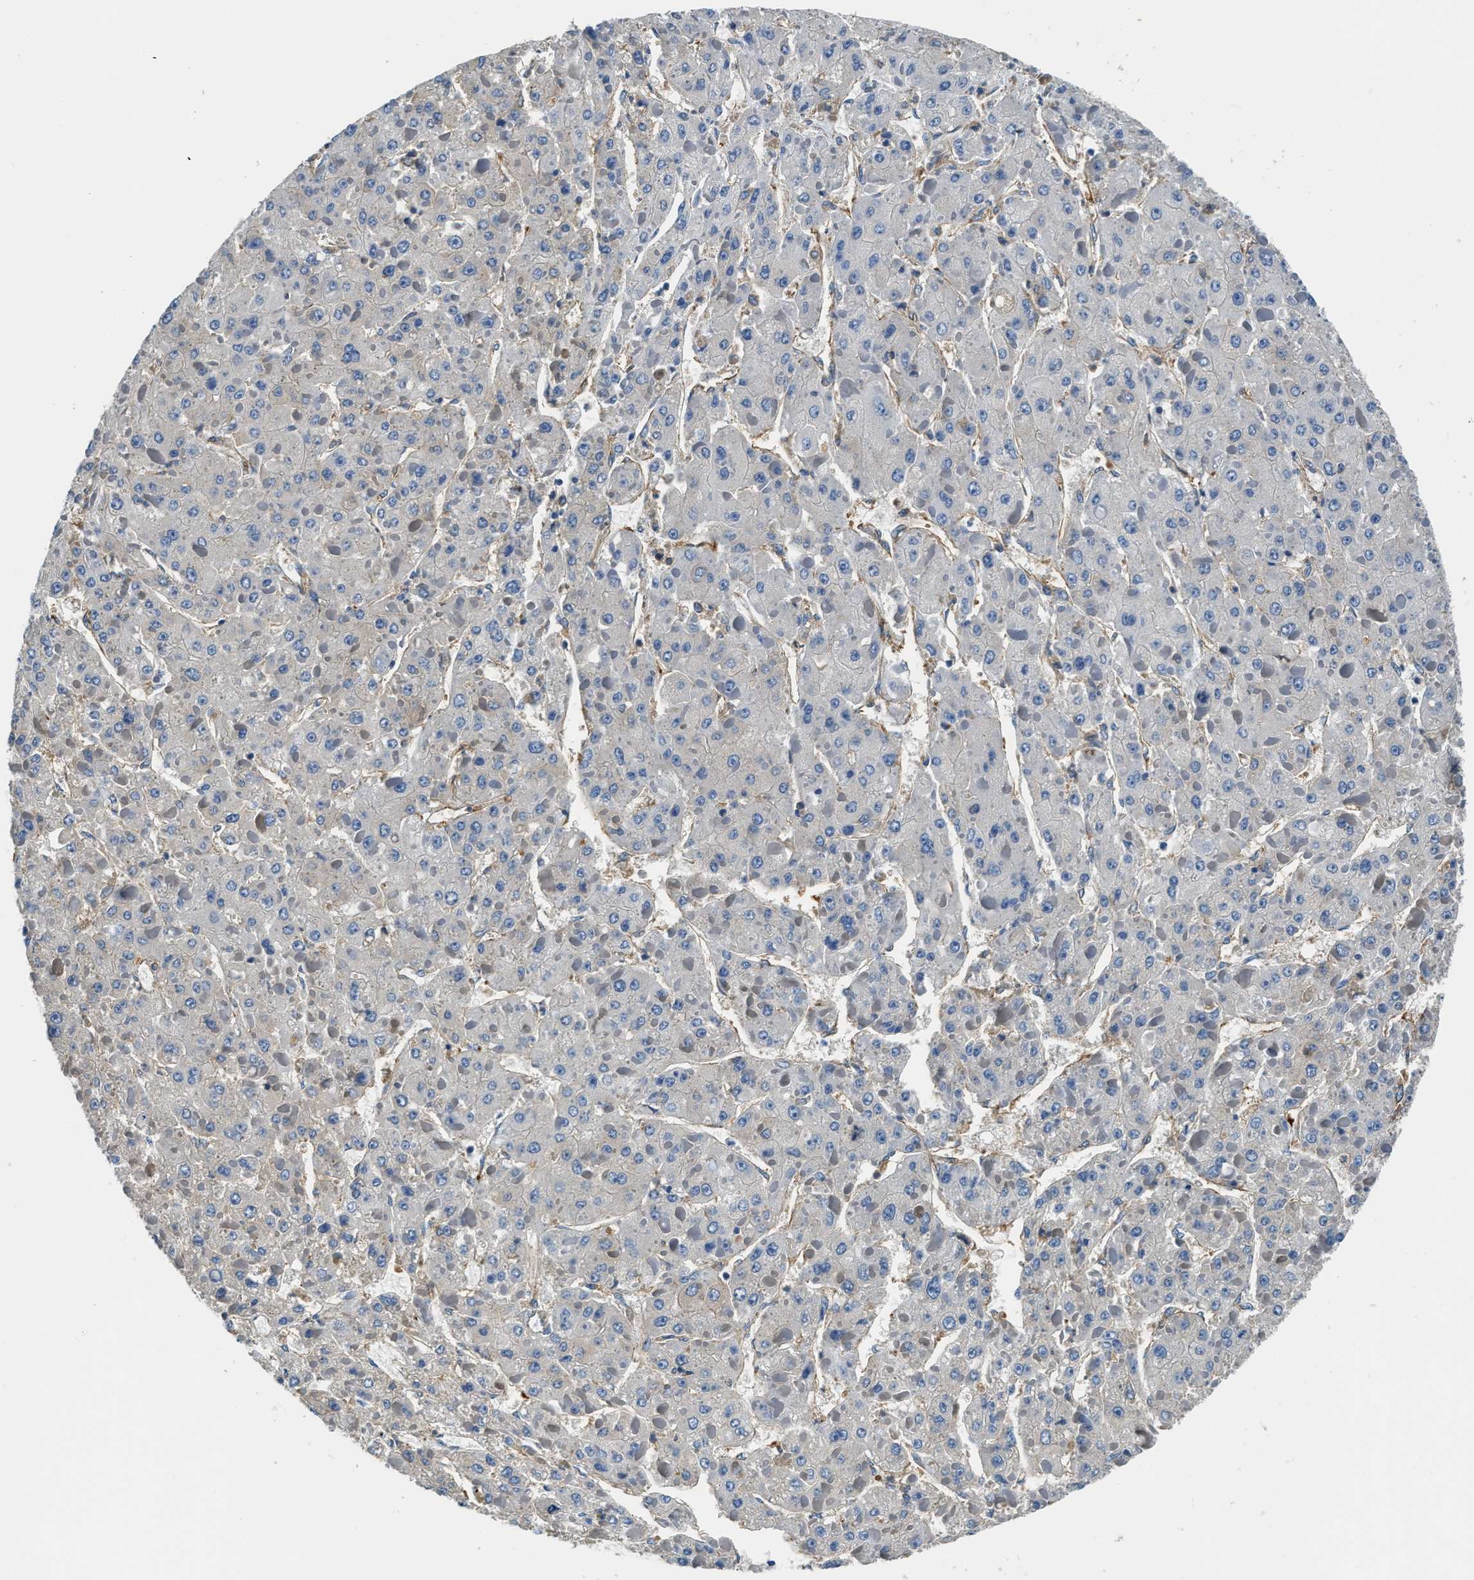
{"staining": {"intensity": "negative", "quantity": "none", "location": "none"}, "tissue": "liver cancer", "cell_type": "Tumor cells", "image_type": "cancer", "snomed": [{"axis": "morphology", "description": "Carcinoma, Hepatocellular, NOS"}, {"axis": "topography", "description": "Liver"}], "caption": "This is a photomicrograph of immunohistochemistry staining of hepatocellular carcinoma (liver), which shows no positivity in tumor cells.", "gene": "EEA1", "patient": {"sex": "female", "age": 73}}